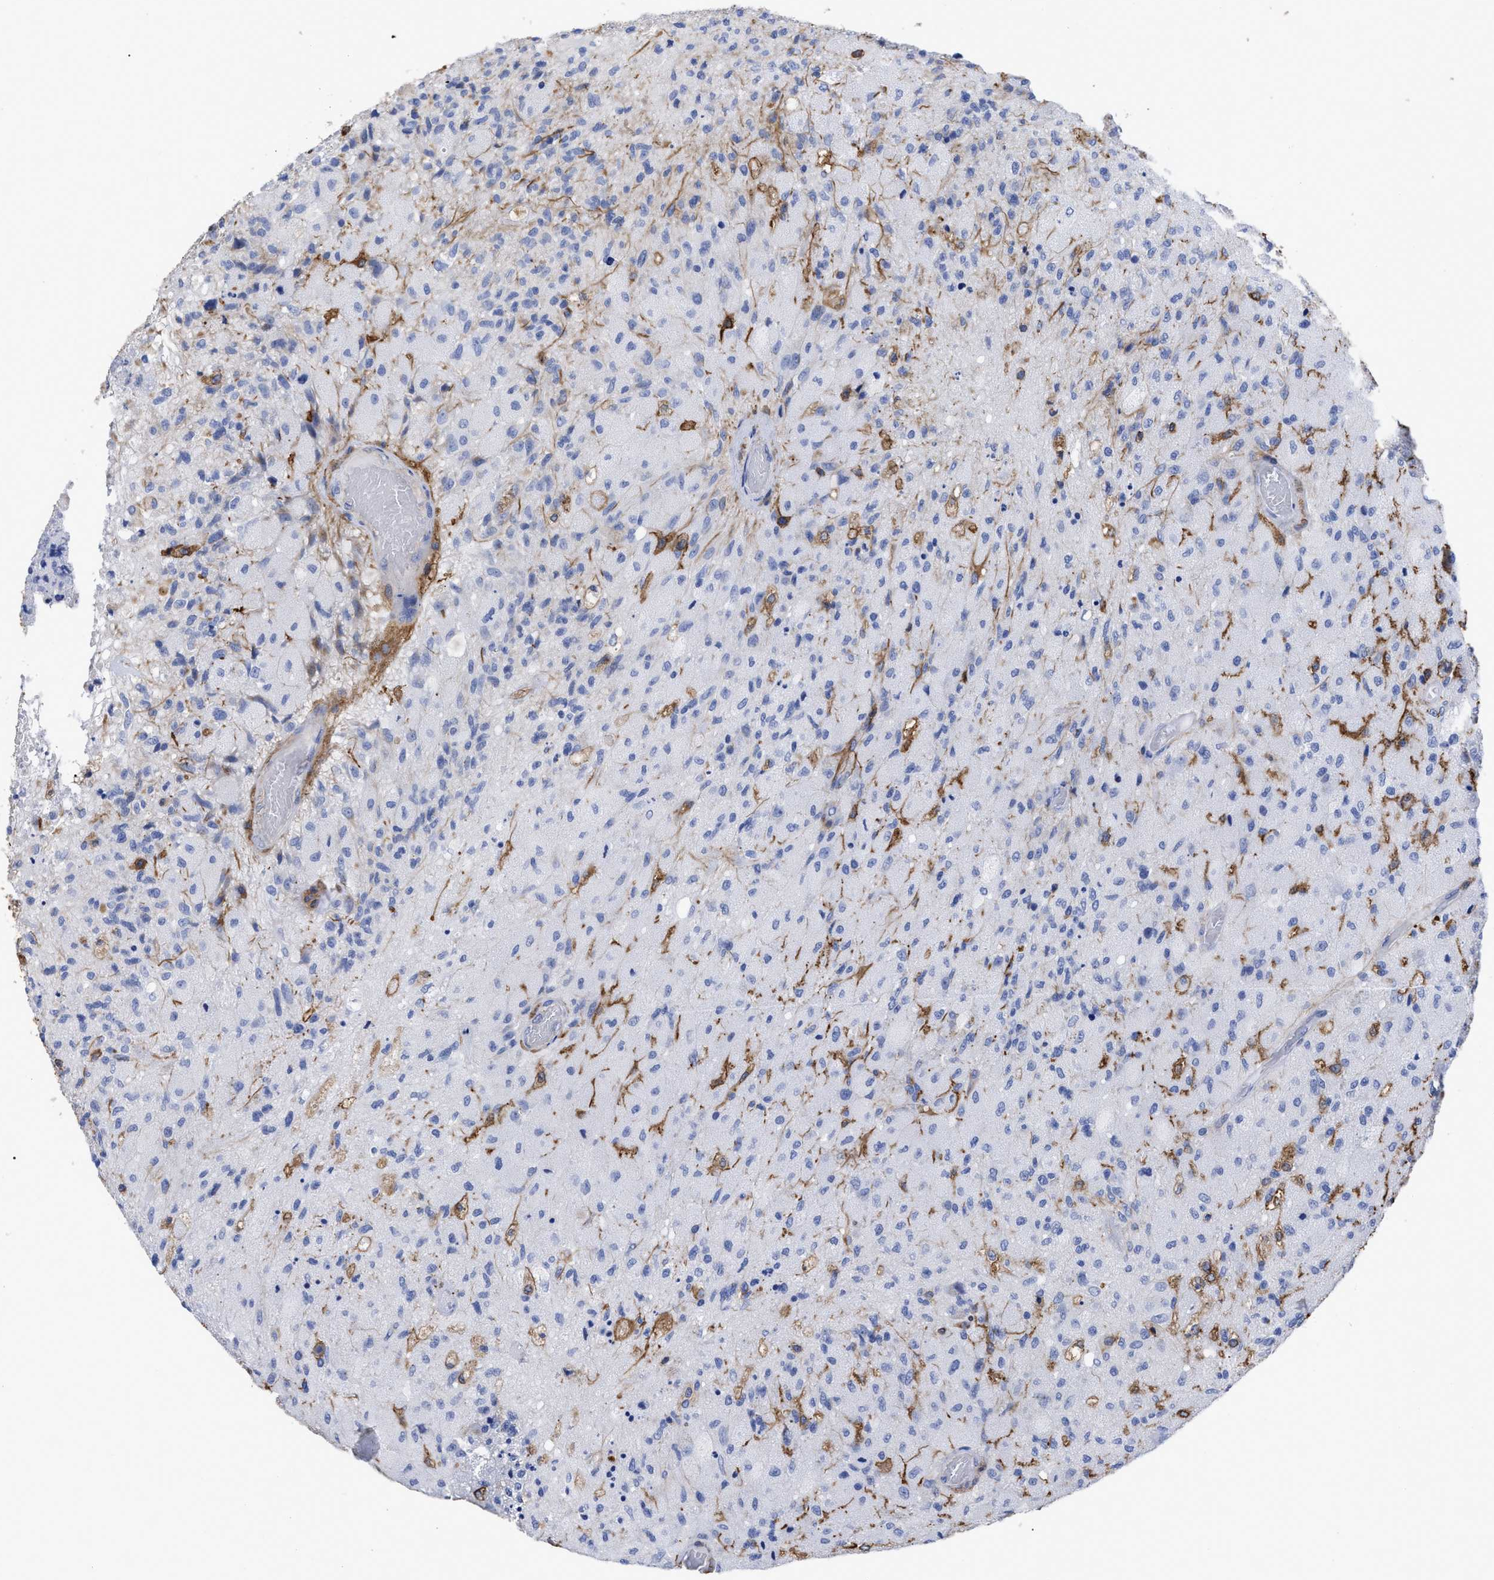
{"staining": {"intensity": "negative", "quantity": "none", "location": "none"}, "tissue": "glioma", "cell_type": "Tumor cells", "image_type": "cancer", "snomed": [{"axis": "morphology", "description": "Normal tissue, NOS"}, {"axis": "morphology", "description": "Glioma, malignant, High grade"}, {"axis": "topography", "description": "Cerebral cortex"}], "caption": "An IHC image of glioma is shown. There is no staining in tumor cells of glioma.", "gene": "HCLS1", "patient": {"sex": "male", "age": 77}}